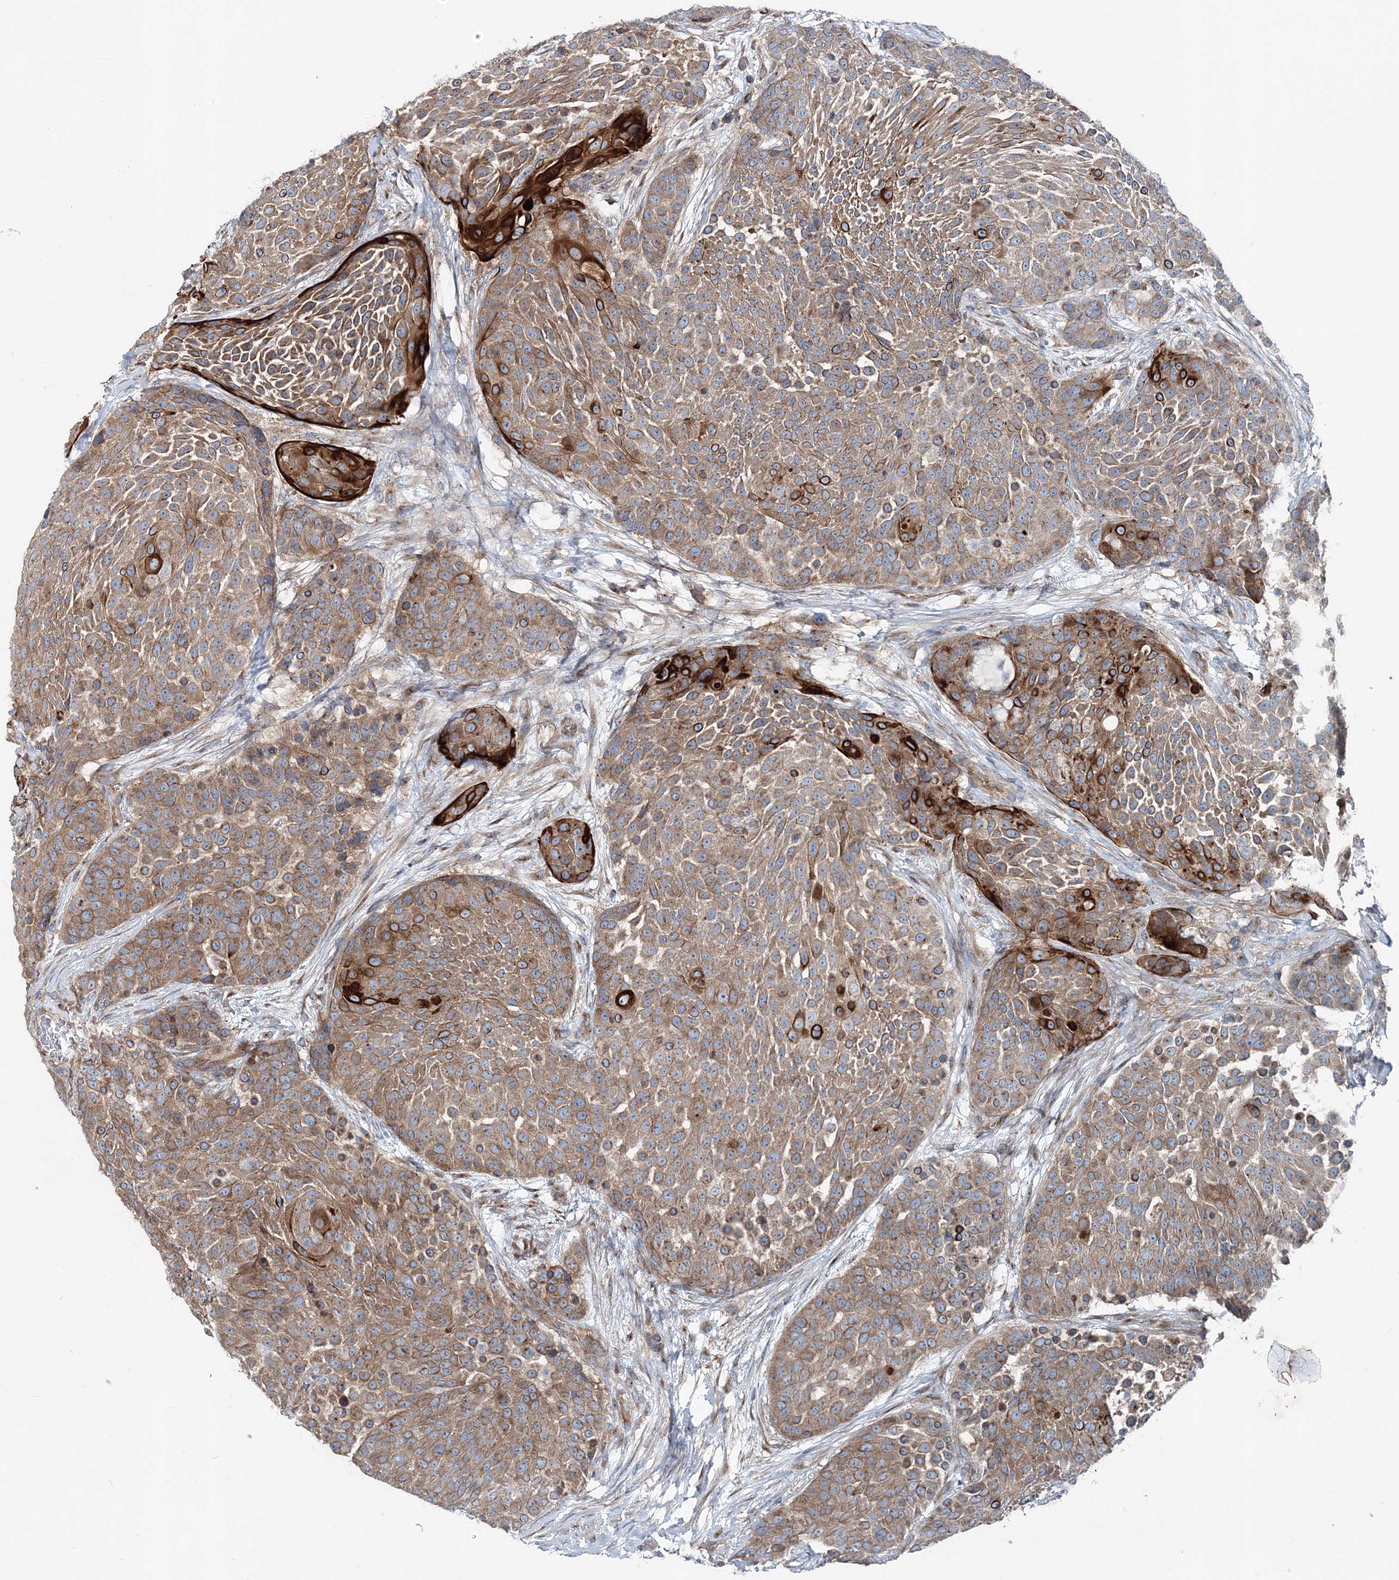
{"staining": {"intensity": "moderate", "quantity": ">75%", "location": "cytoplasmic/membranous"}, "tissue": "urothelial cancer", "cell_type": "Tumor cells", "image_type": "cancer", "snomed": [{"axis": "morphology", "description": "Urothelial carcinoma, High grade"}, {"axis": "topography", "description": "Urinary bladder"}], "caption": "High-power microscopy captured an IHC photomicrograph of urothelial carcinoma (high-grade), revealing moderate cytoplasmic/membranous positivity in approximately >75% of tumor cells. (DAB IHC with brightfield microscopy, high magnification).", "gene": "MPHOSPH9", "patient": {"sex": "female", "age": 63}}